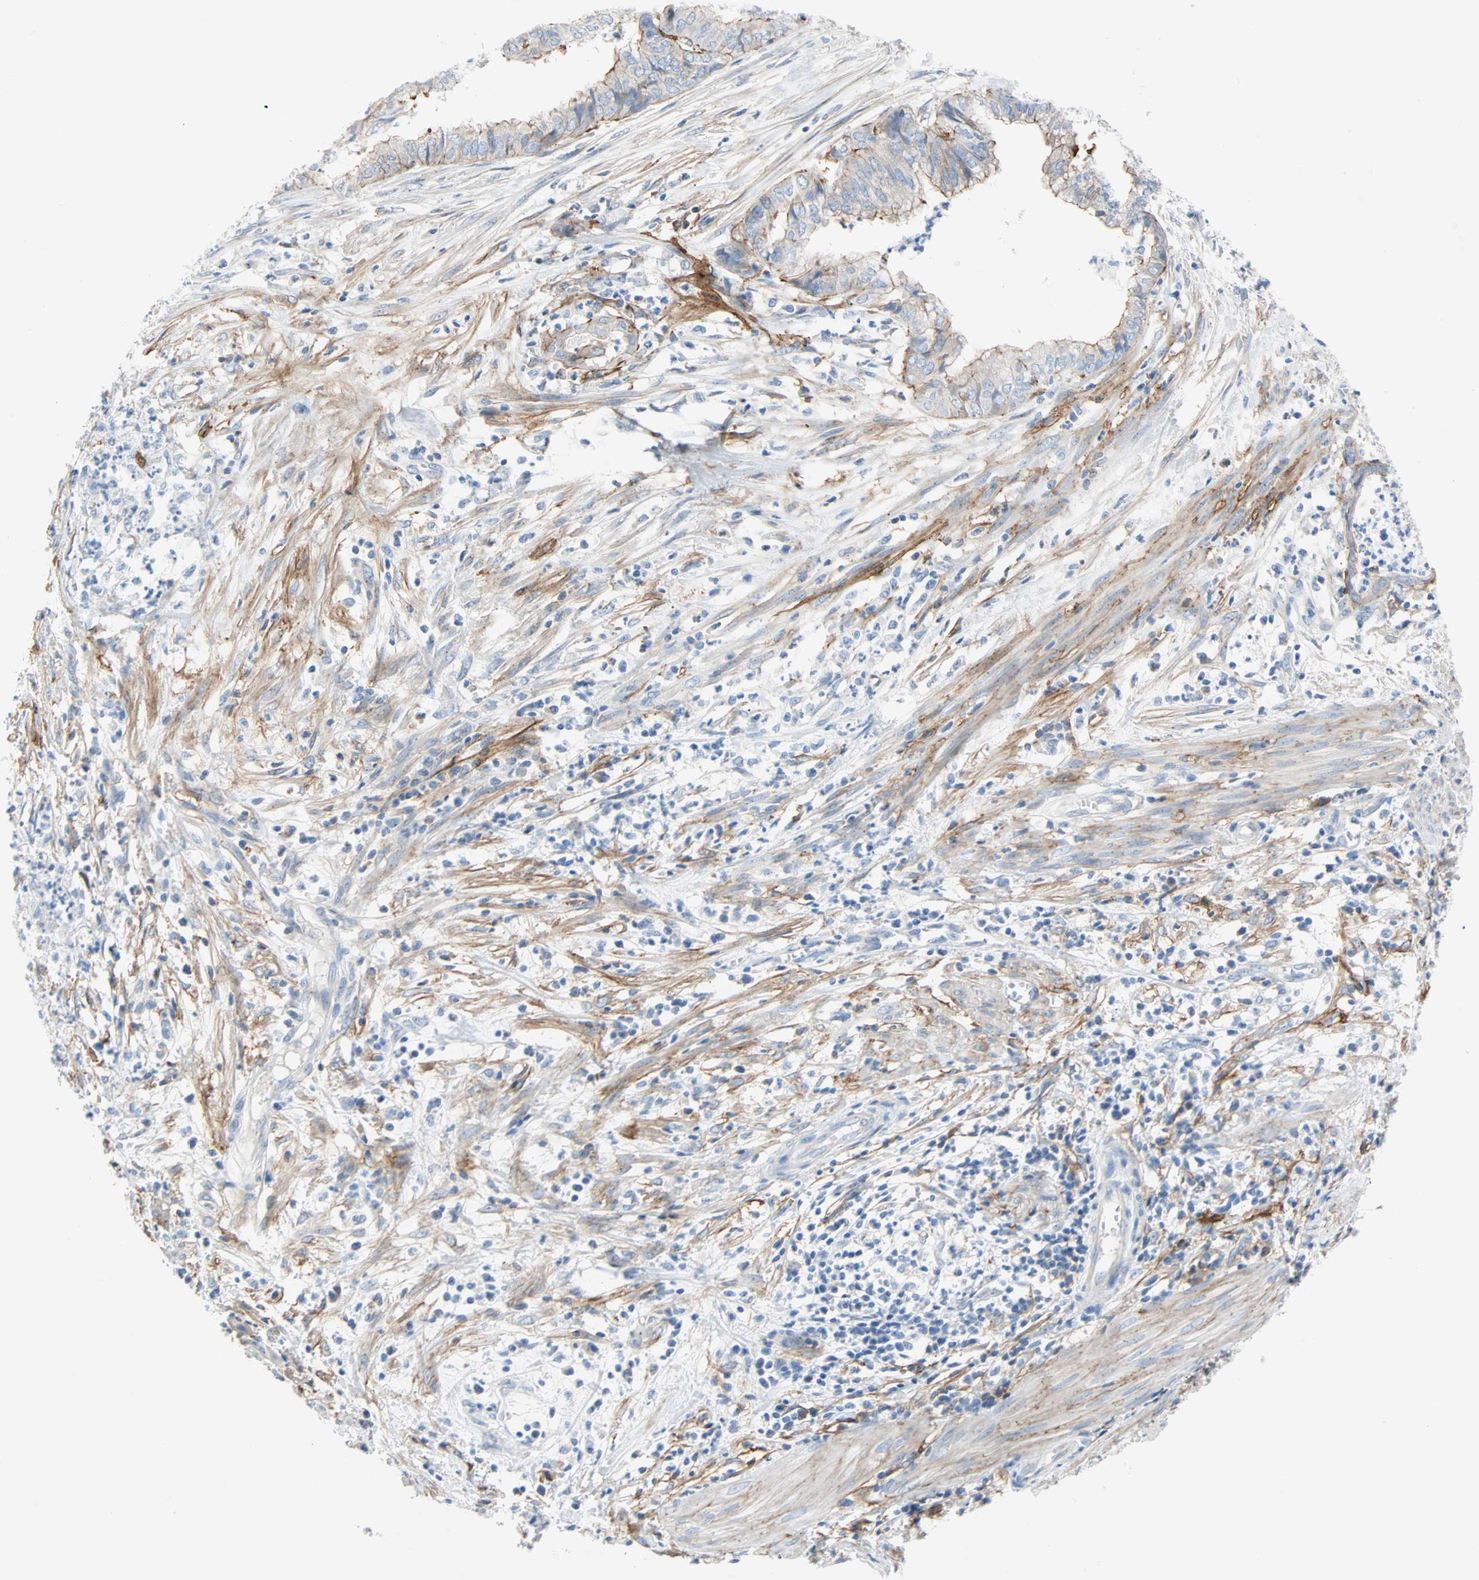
{"staining": {"intensity": "moderate", "quantity": "<25%", "location": "cytoplasmic/membranous"}, "tissue": "endometrial cancer", "cell_type": "Tumor cells", "image_type": "cancer", "snomed": [{"axis": "morphology", "description": "Necrosis, NOS"}, {"axis": "morphology", "description": "Adenocarcinoma, NOS"}, {"axis": "topography", "description": "Endometrium"}], "caption": "Immunohistochemical staining of human adenocarcinoma (endometrial) demonstrates moderate cytoplasmic/membranous protein staining in approximately <25% of tumor cells. (brown staining indicates protein expression, while blue staining denotes nuclei).", "gene": "PDPN", "patient": {"sex": "female", "age": 79}}